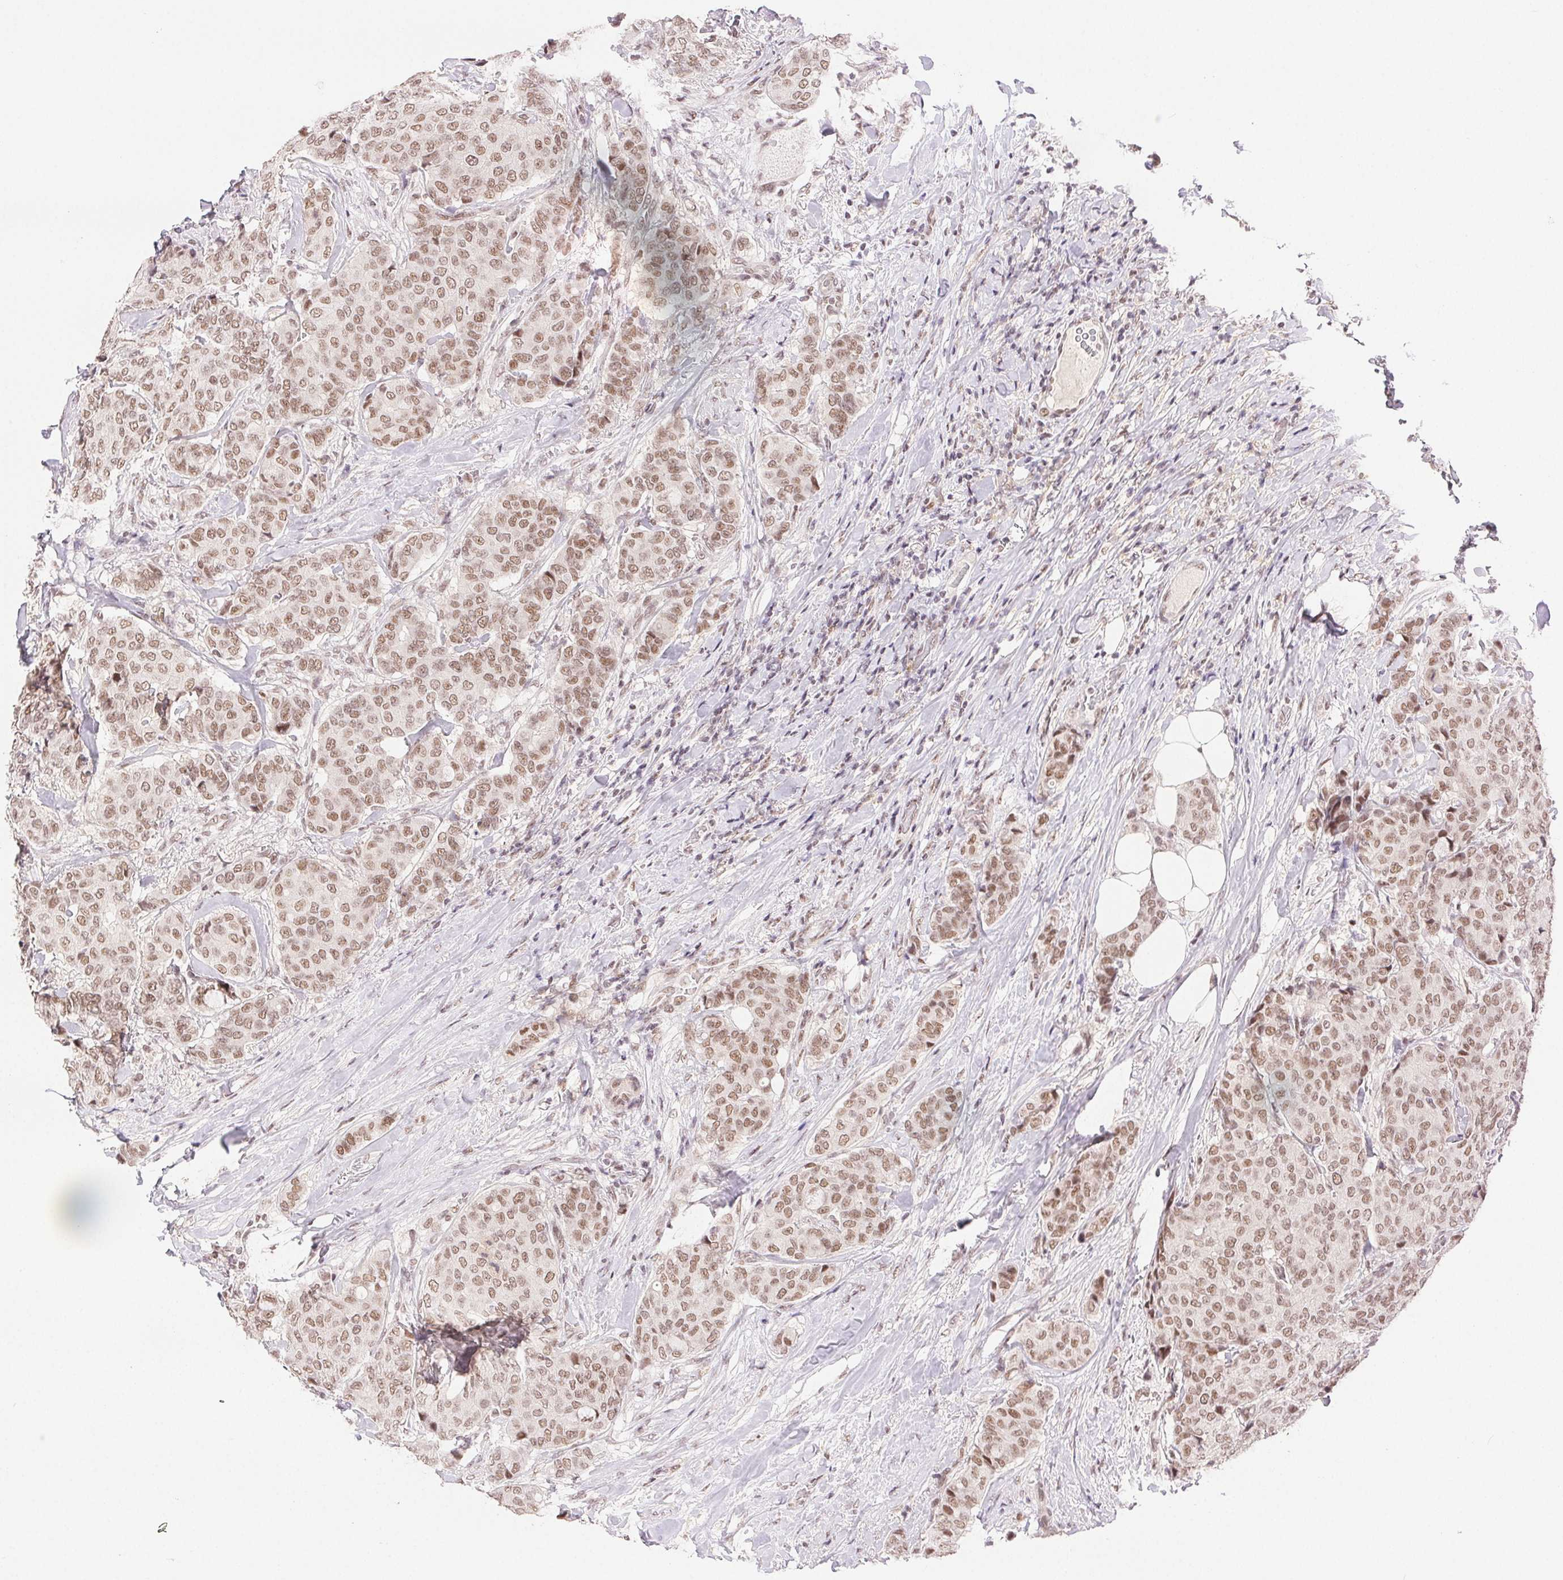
{"staining": {"intensity": "moderate", "quantity": ">75%", "location": "nuclear"}, "tissue": "breast cancer", "cell_type": "Tumor cells", "image_type": "cancer", "snomed": [{"axis": "morphology", "description": "Duct carcinoma"}, {"axis": "topography", "description": "Breast"}], "caption": "Protein staining of infiltrating ductal carcinoma (breast) tissue reveals moderate nuclear staining in about >75% of tumor cells.", "gene": "PRPF18", "patient": {"sex": "female", "age": 75}}